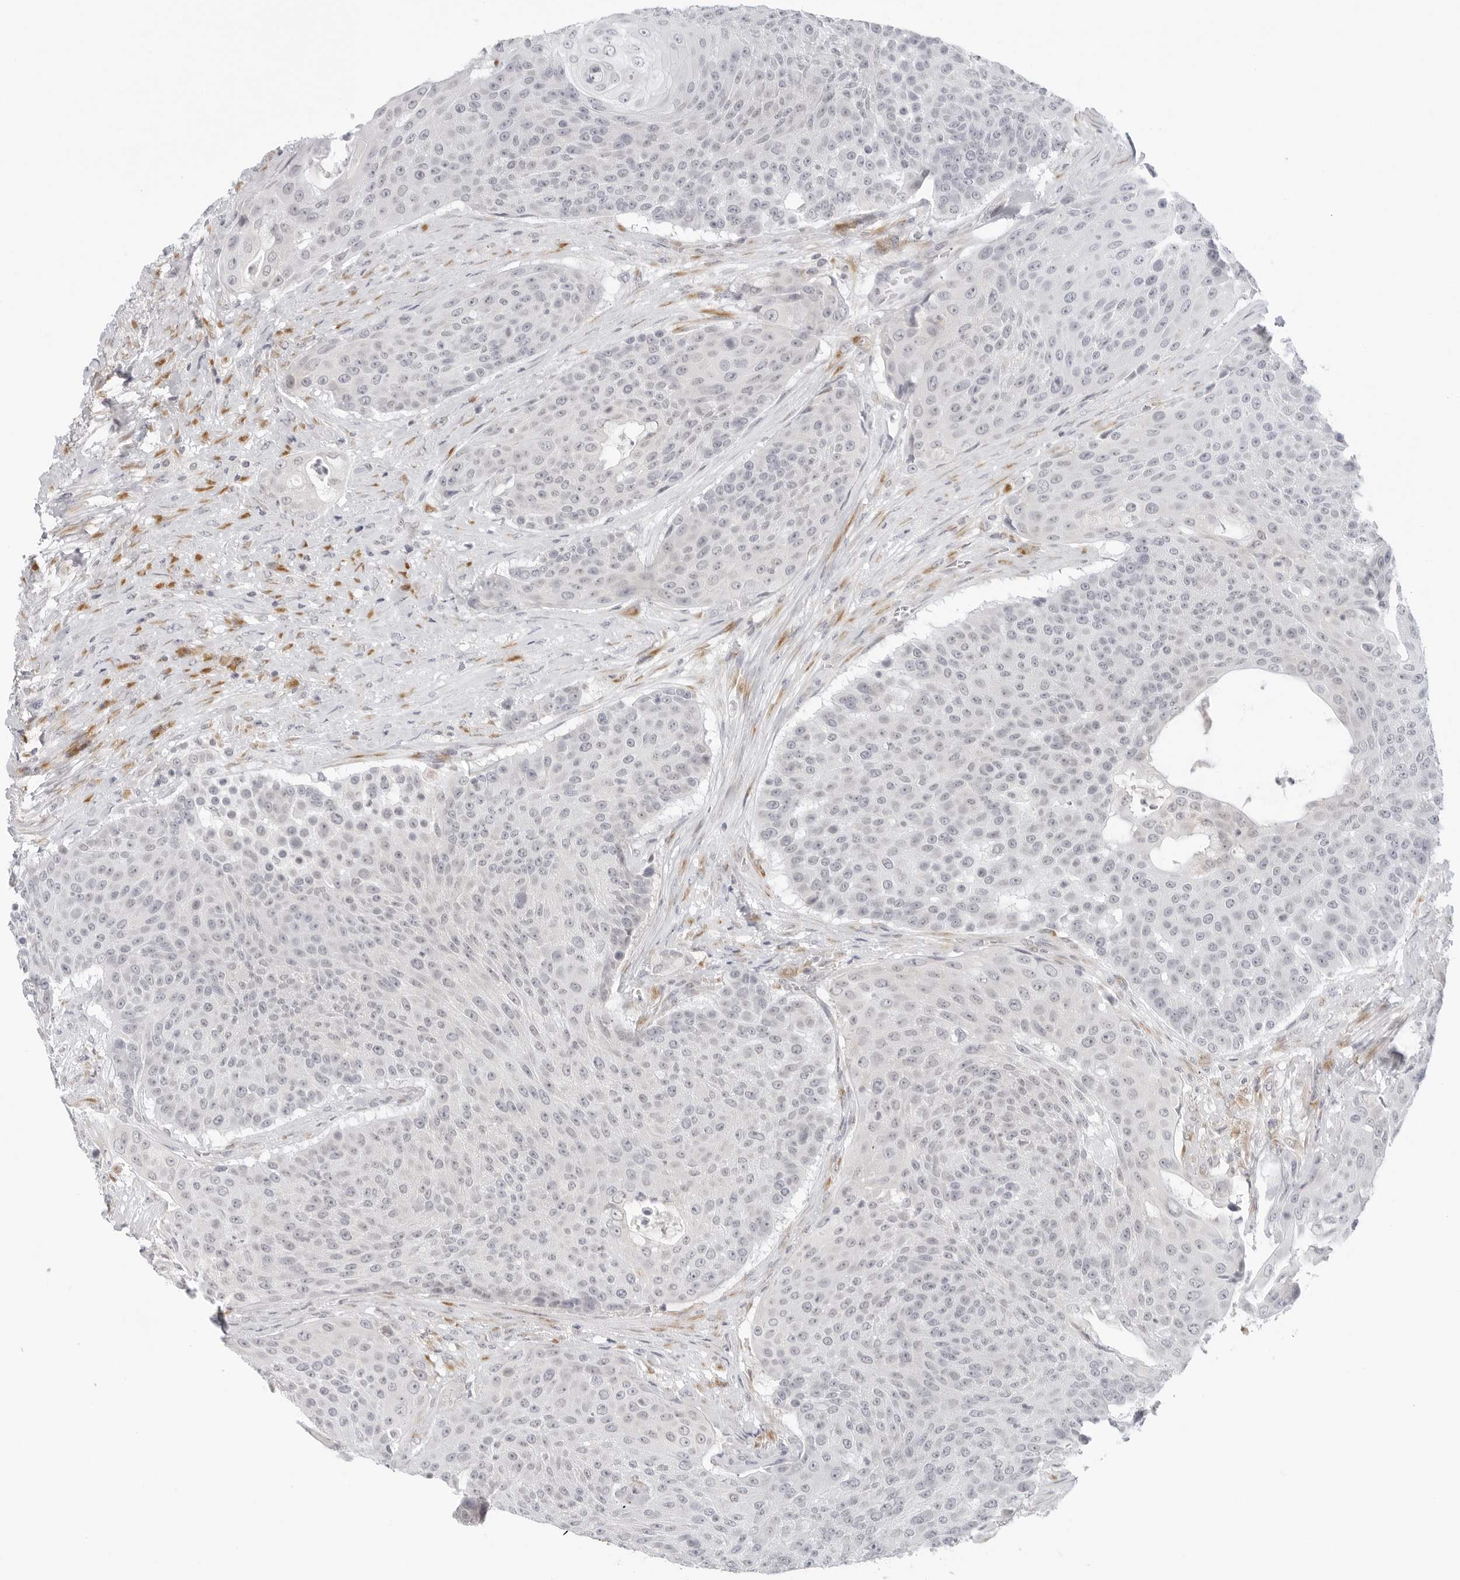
{"staining": {"intensity": "negative", "quantity": "none", "location": "none"}, "tissue": "urothelial cancer", "cell_type": "Tumor cells", "image_type": "cancer", "snomed": [{"axis": "morphology", "description": "Urothelial carcinoma, High grade"}, {"axis": "topography", "description": "Urinary bladder"}], "caption": "Tumor cells show no significant protein positivity in high-grade urothelial carcinoma. (Brightfield microscopy of DAB (3,3'-diaminobenzidine) immunohistochemistry (IHC) at high magnification).", "gene": "EDN2", "patient": {"sex": "female", "age": 63}}